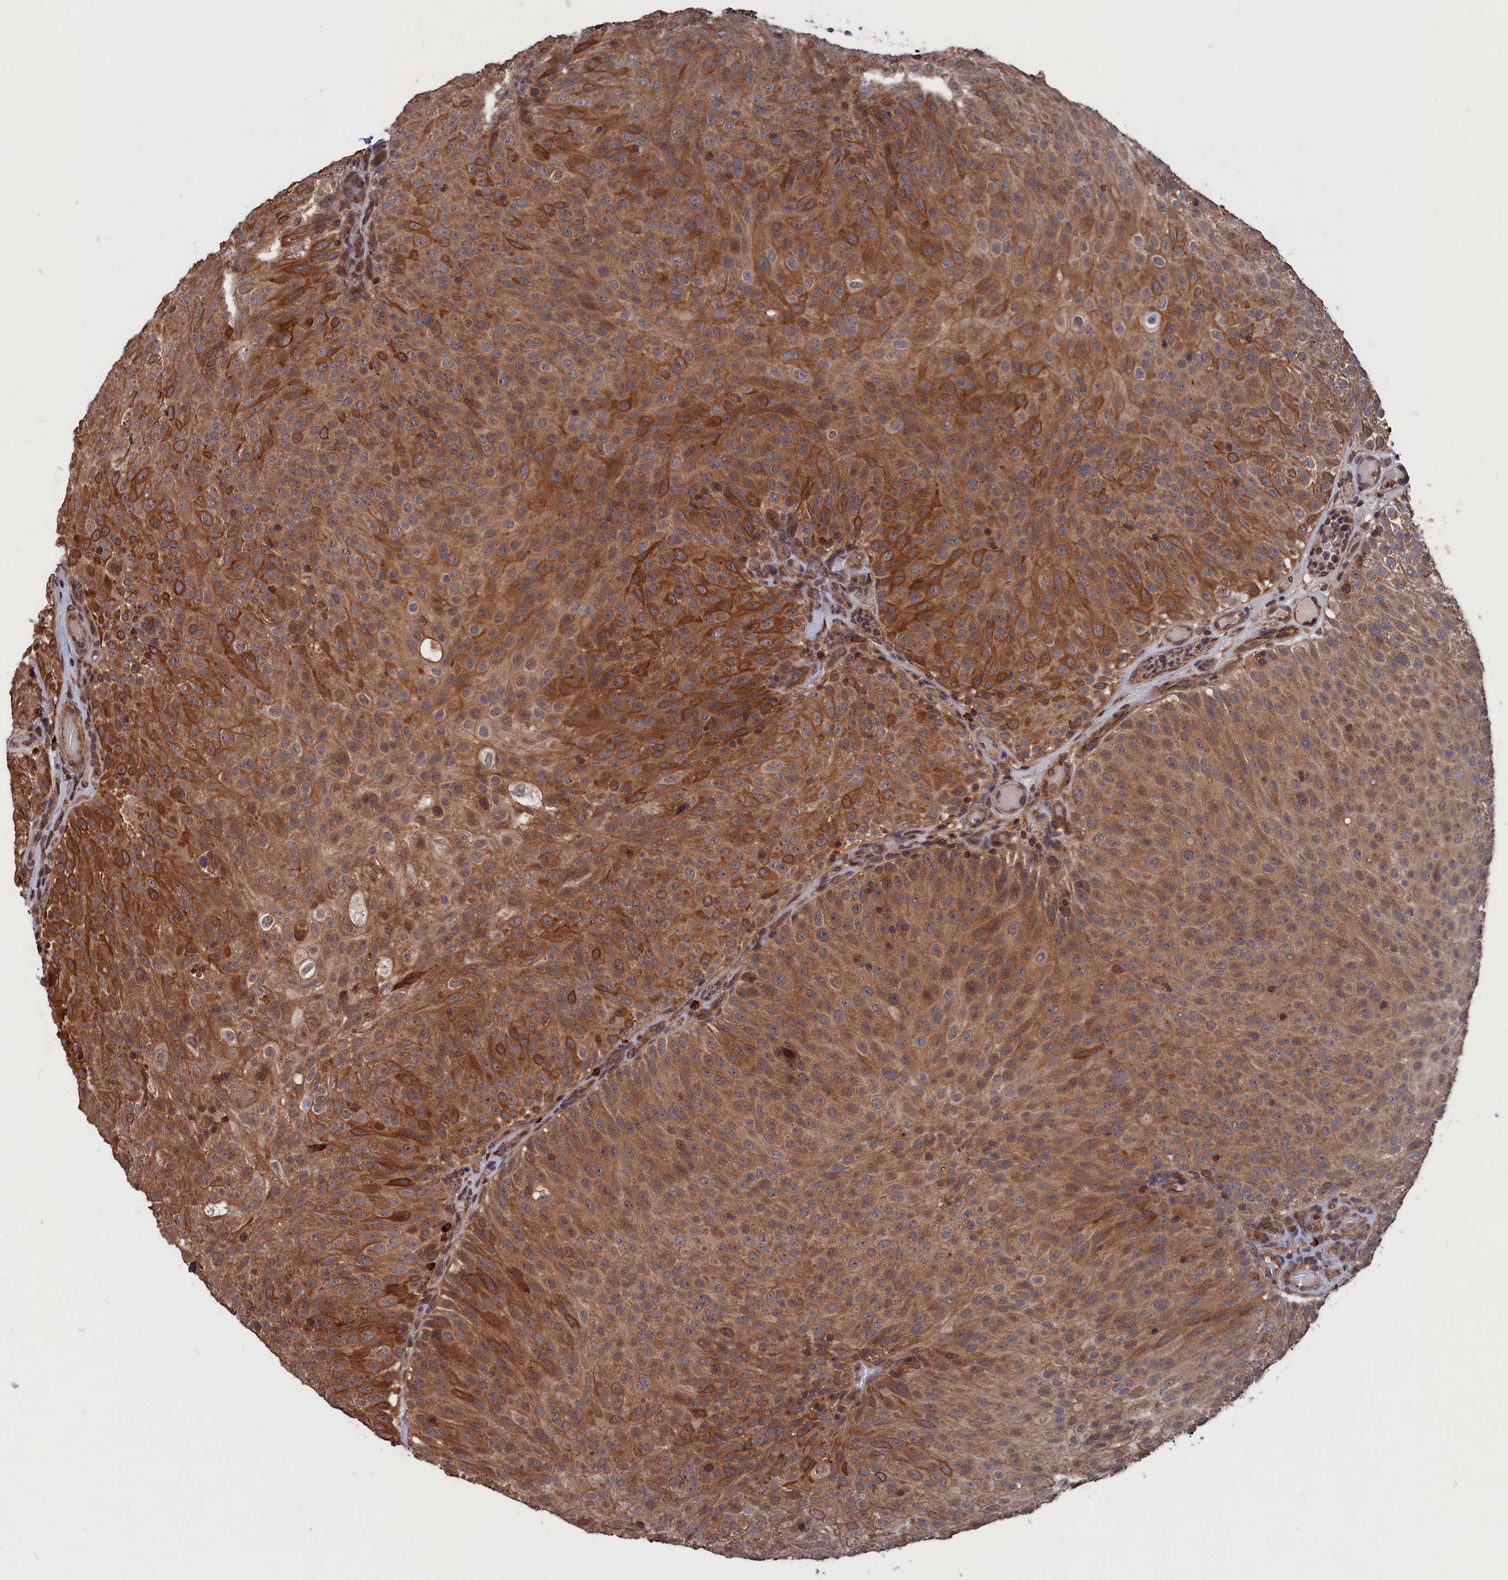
{"staining": {"intensity": "moderate", "quantity": ">75%", "location": "cytoplasmic/membranous"}, "tissue": "urothelial cancer", "cell_type": "Tumor cells", "image_type": "cancer", "snomed": [{"axis": "morphology", "description": "Urothelial carcinoma, Low grade"}, {"axis": "topography", "description": "Urinary bladder"}], "caption": "Brown immunohistochemical staining in human low-grade urothelial carcinoma displays moderate cytoplasmic/membranous expression in approximately >75% of tumor cells.", "gene": "PDE12", "patient": {"sex": "male", "age": 78}}